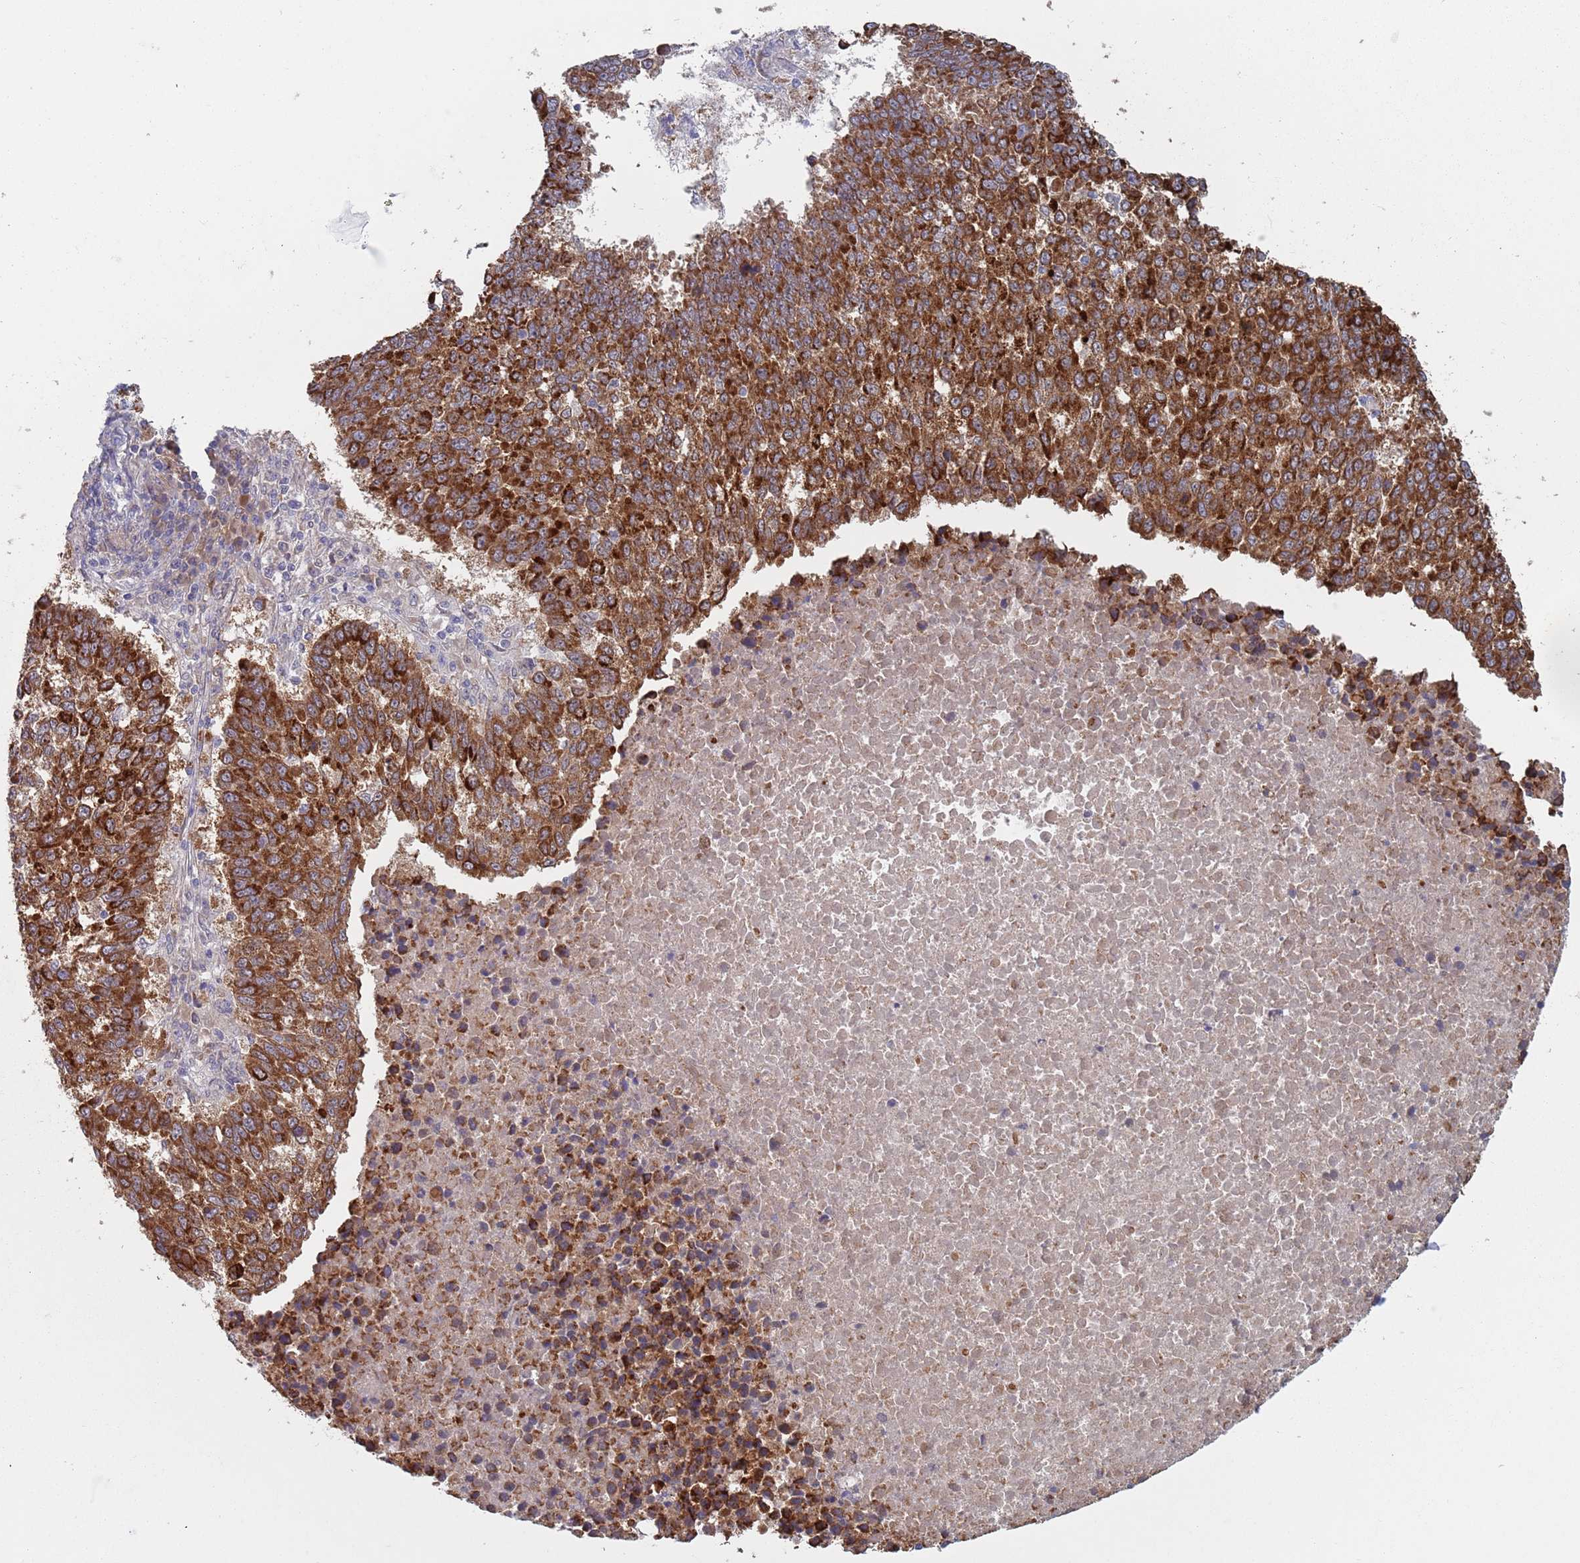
{"staining": {"intensity": "strong", "quantity": ">75%", "location": "cytoplasmic/membranous"}, "tissue": "lung cancer", "cell_type": "Tumor cells", "image_type": "cancer", "snomed": [{"axis": "morphology", "description": "Squamous cell carcinoma, NOS"}, {"axis": "topography", "description": "Lung"}], "caption": "About >75% of tumor cells in human lung squamous cell carcinoma display strong cytoplasmic/membranous protein staining as visualized by brown immunohistochemical staining.", "gene": "ZNF140", "patient": {"sex": "male", "age": 73}}